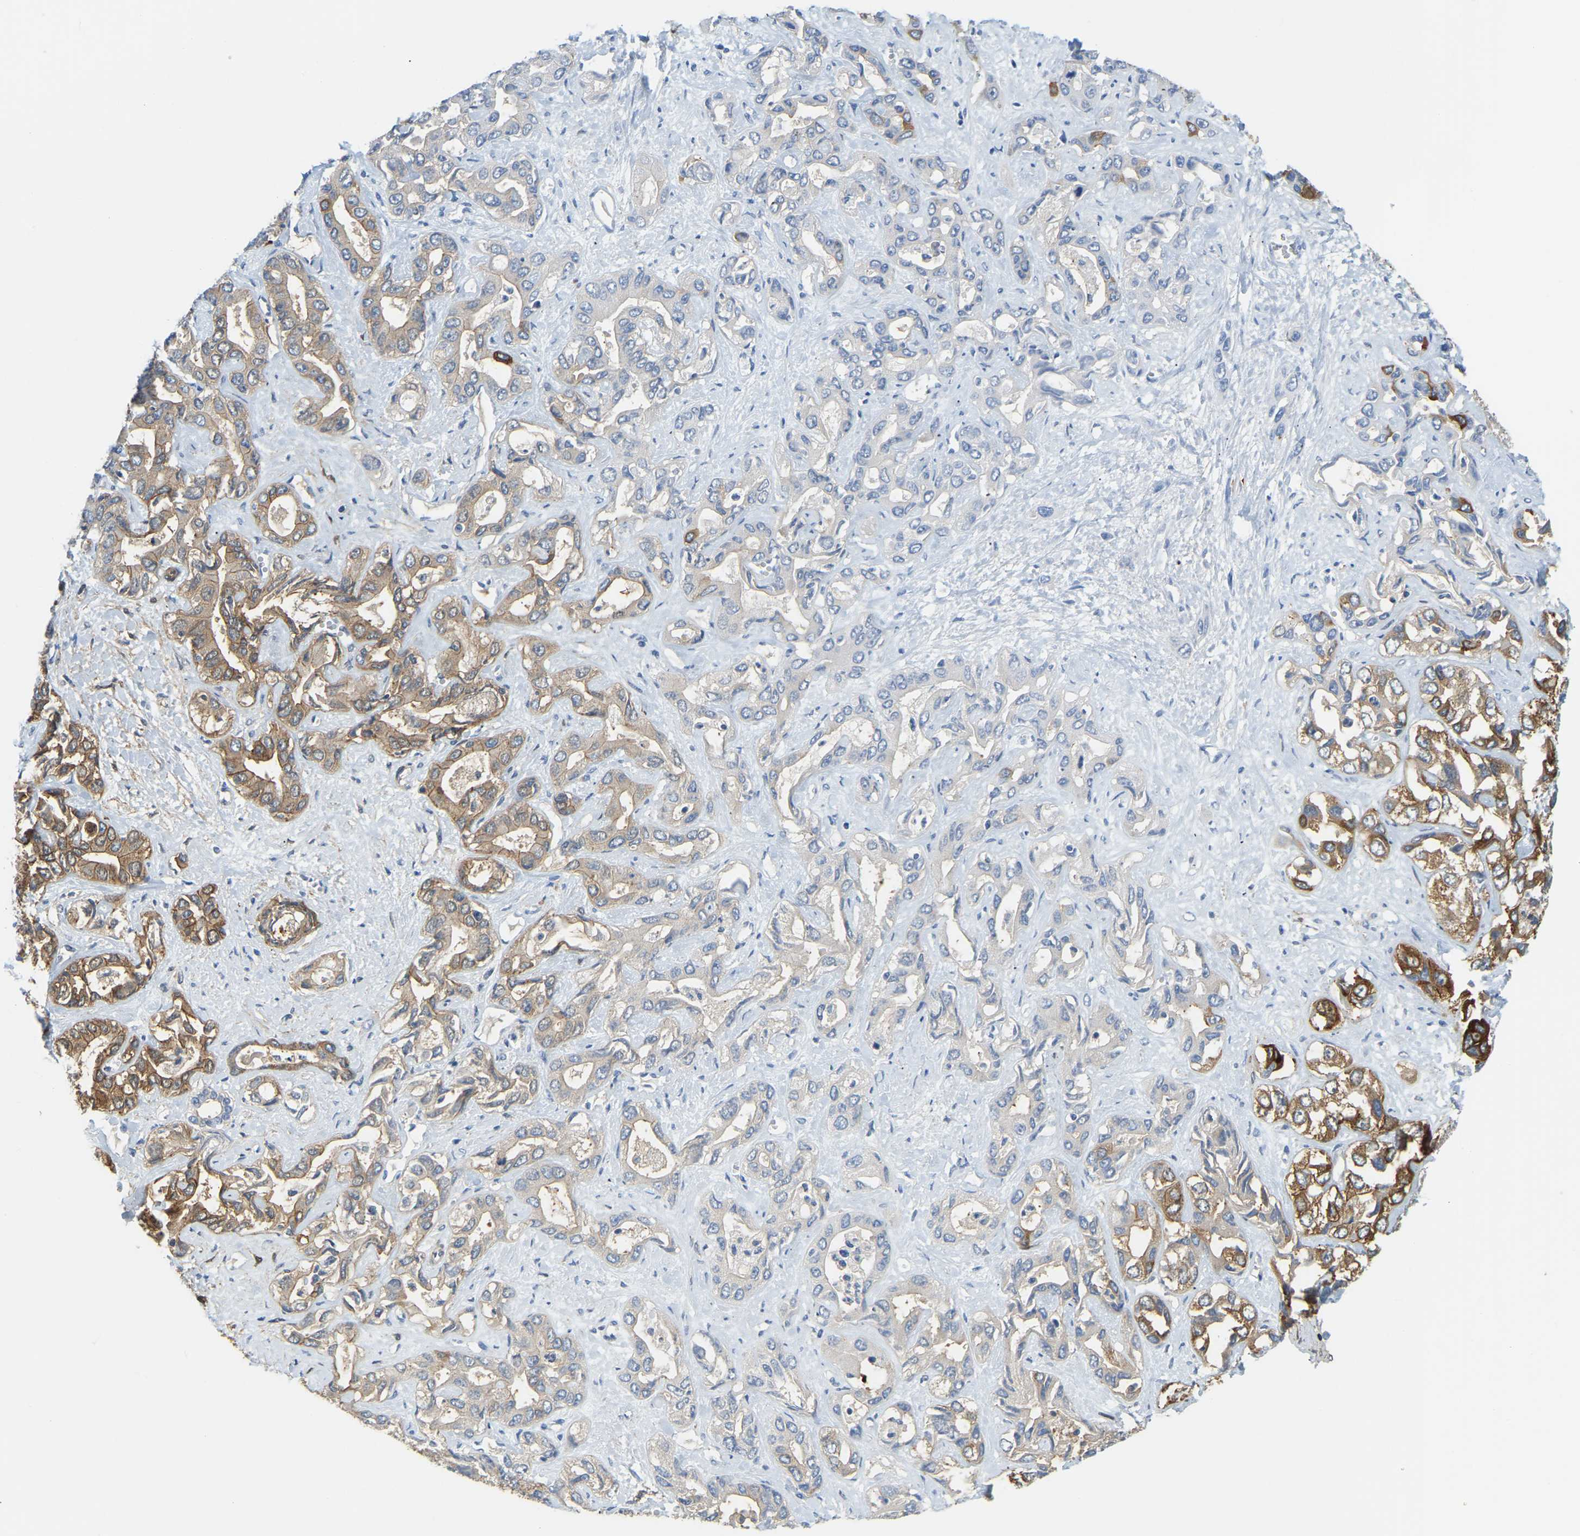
{"staining": {"intensity": "strong", "quantity": "25%-75%", "location": "cytoplasmic/membranous"}, "tissue": "liver cancer", "cell_type": "Tumor cells", "image_type": "cancer", "snomed": [{"axis": "morphology", "description": "Cholangiocarcinoma"}, {"axis": "topography", "description": "Liver"}], "caption": "There is high levels of strong cytoplasmic/membranous positivity in tumor cells of cholangiocarcinoma (liver), as demonstrated by immunohistochemical staining (brown color).", "gene": "AHNAK", "patient": {"sex": "female", "age": 52}}